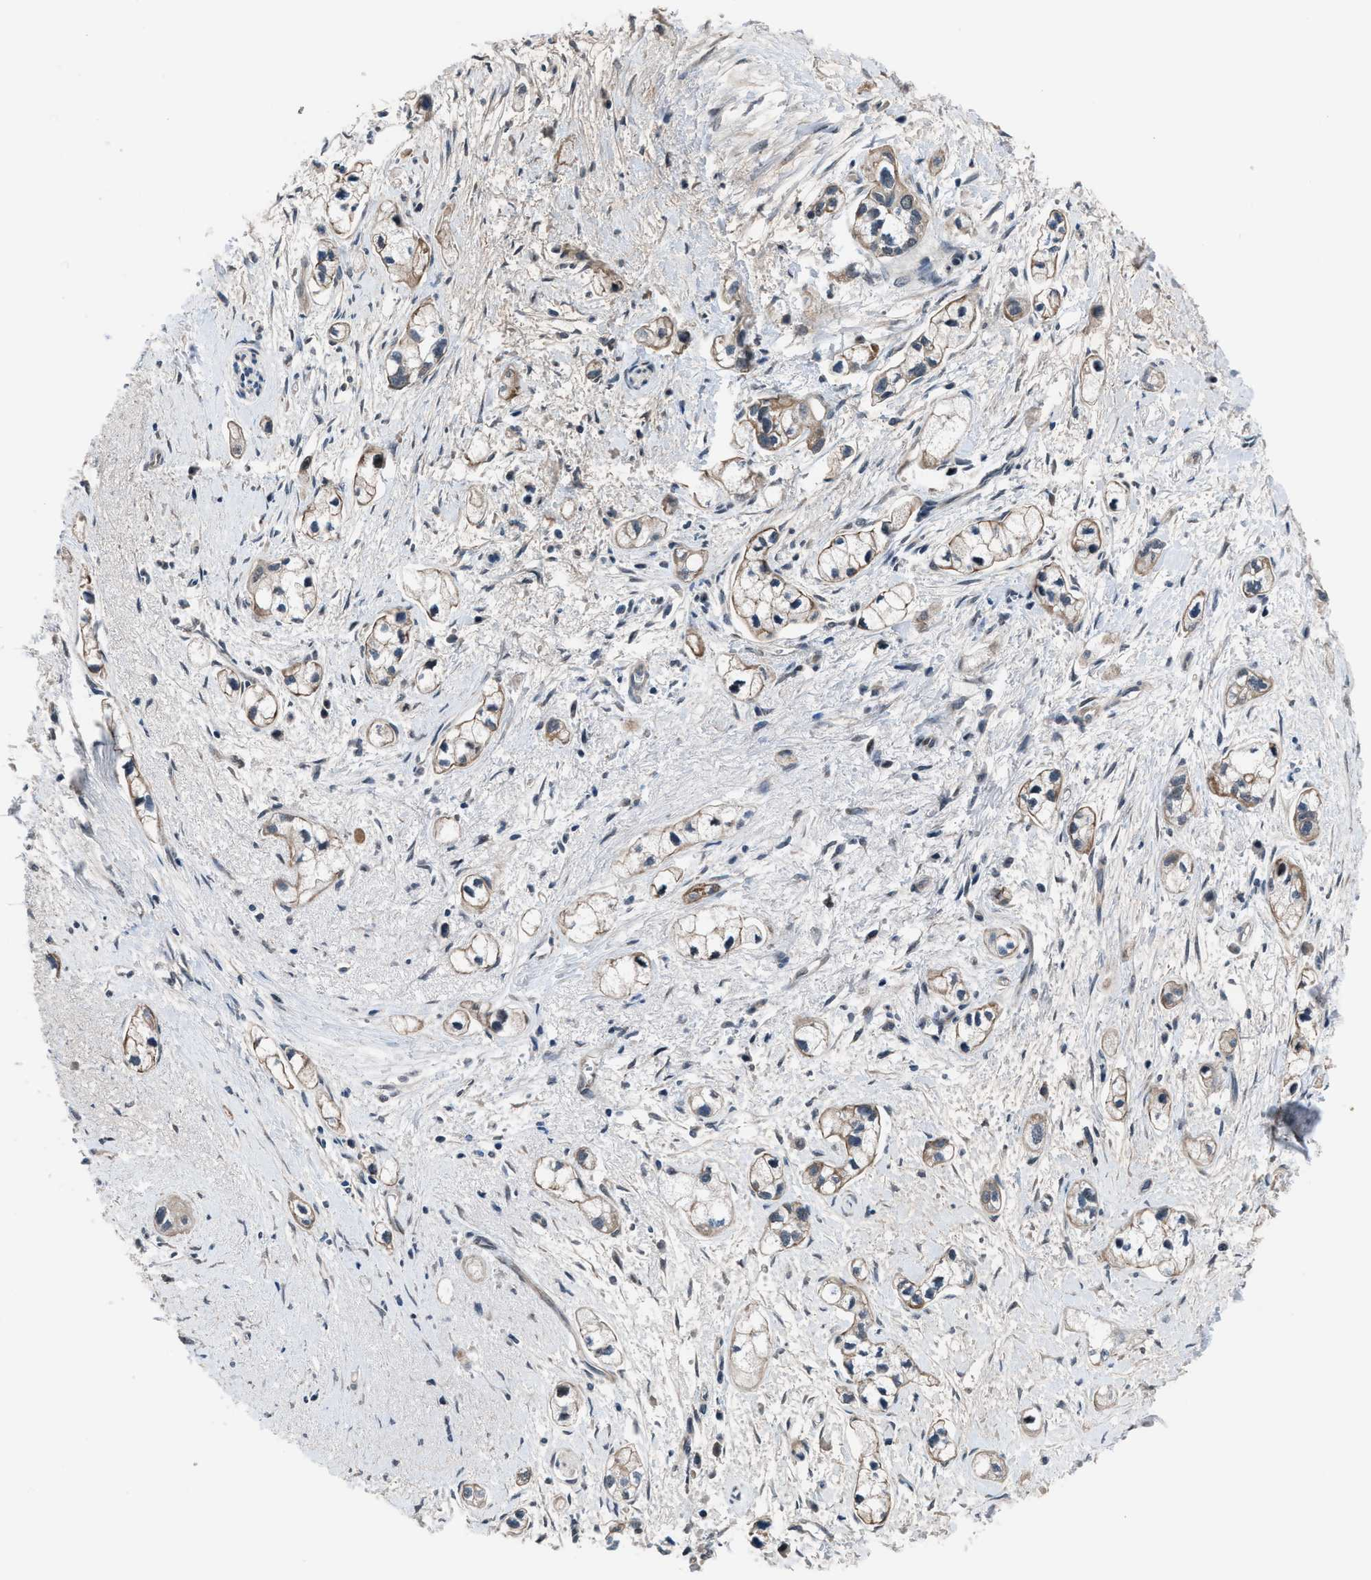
{"staining": {"intensity": "moderate", "quantity": "25%-75%", "location": "cytoplasmic/membranous"}, "tissue": "pancreatic cancer", "cell_type": "Tumor cells", "image_type": "cancer", "snomed": [{"axis": "morphology", "description": "Adenocarcinoma, NOS"}, {"axis": "topography", "description": "Pancreas"}], "caption": "Human adenocarcinoma (pancreatic) stained for a protein (brown) reveals moderate cytoplasmic/membranous positive expression in approximately 25%-75% of tumor cells.", "gene": "SETD5", "patient": {"sex": "male", "age": 74}}